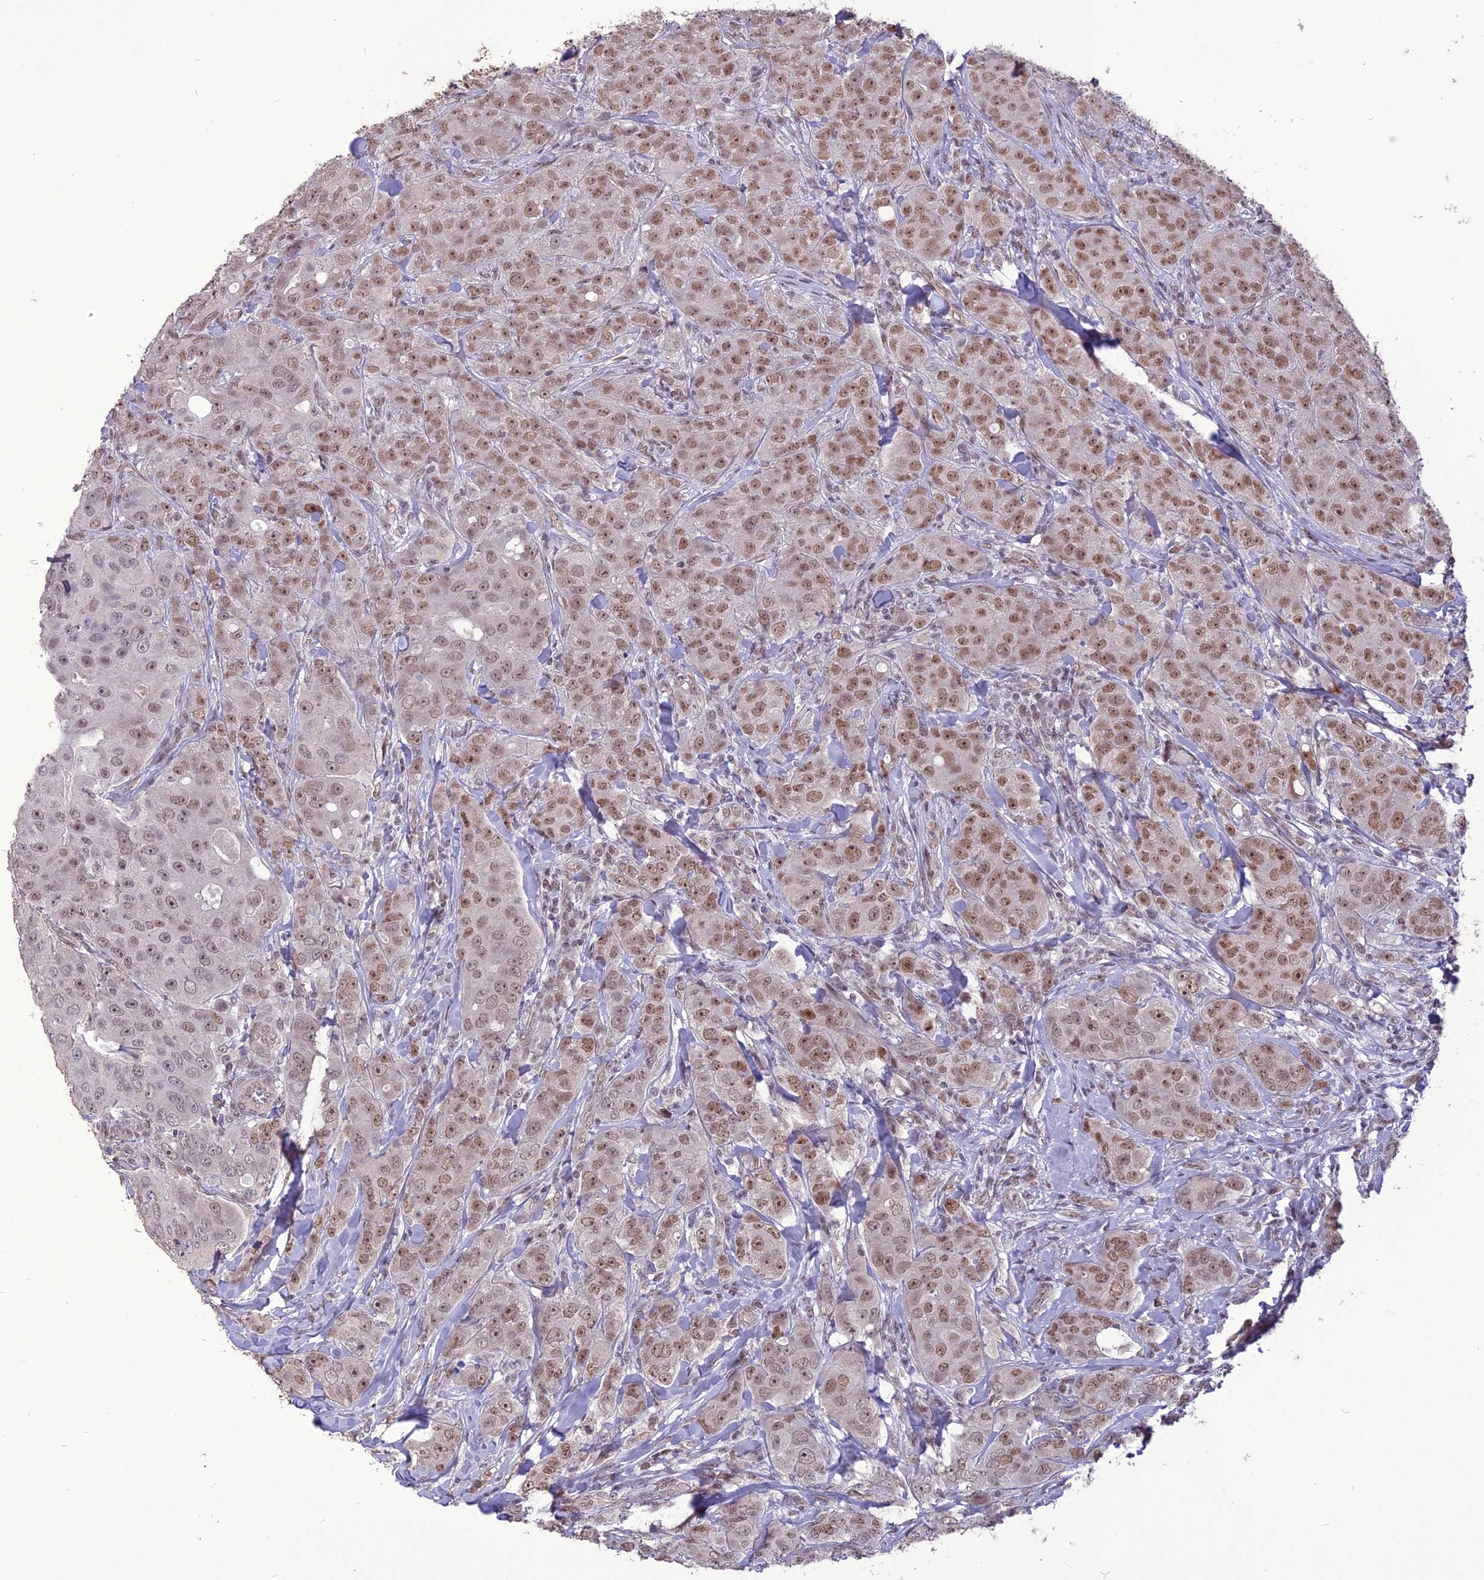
{"staining": {"intensity": "moderate", "quantity": "25%-75%", "location": "nuclear"}, "tissue": "breast cancer", "cell_type": "Tumor cells", "image_type": "cancer", "snomed": [{"axis": "morphology", "description": "Duct carcinoma"}, {"axis": "topography", "description": "Breast"}], "caption": "Immunohistochemistry micrograph of human breast invasive ductal carcinoma stained for a protein (brown), which displays medium levels of moderate nuclear expression in approximately 25%-75% of tumor cells.", "gene": "DIS3", "patient": {"sex": "female", "age": 43}}